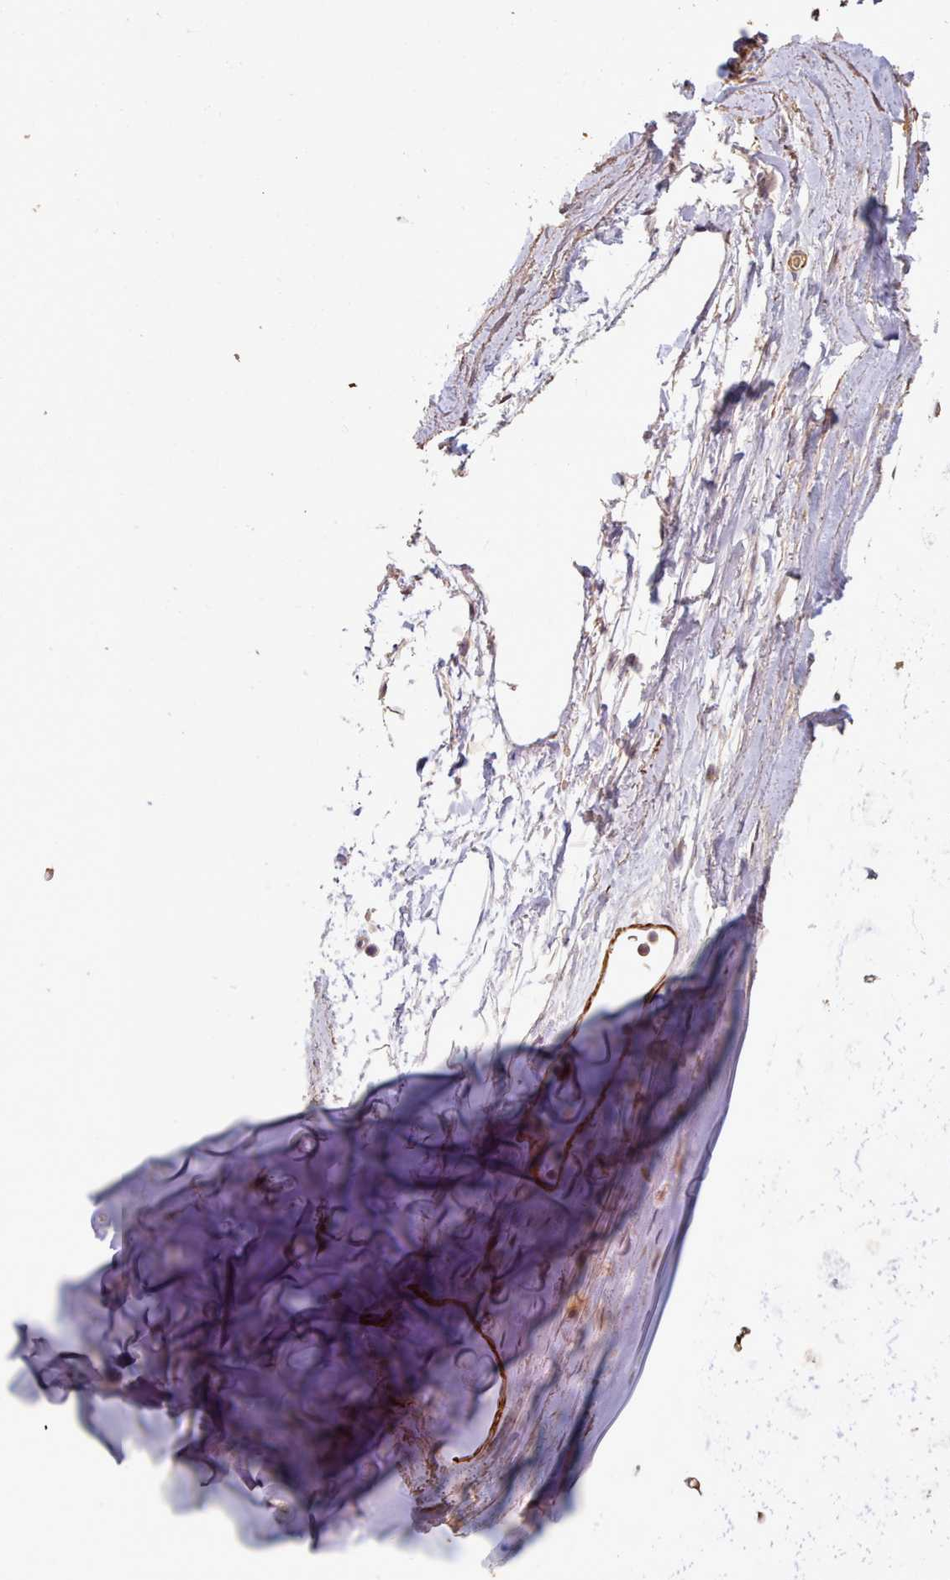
{"staining": {"intensity": "negative", "quantity": "none", "location": "none"}, "tissue": "adipose tissue", "cell_type": "Adipocytes", "image_type": "normal", "snomed": [{"axis": "morphology", "description": "Normal tissue, NOS"}, {"axis": "topography", "description": "Lymph node"}, {"axis": "topography", "description": "Cartilage tissue"}, {"axis": "topography", "description": "Bronchus"}], "caption": "This micrograph is of benign adipose tissue stained with IHC to label a protein in brown with the nuclei are counter-stained blue. There is no positivity in adipocytes.", "gene": "NLRC4", "patient": {"sex": "female", "age": 70}}